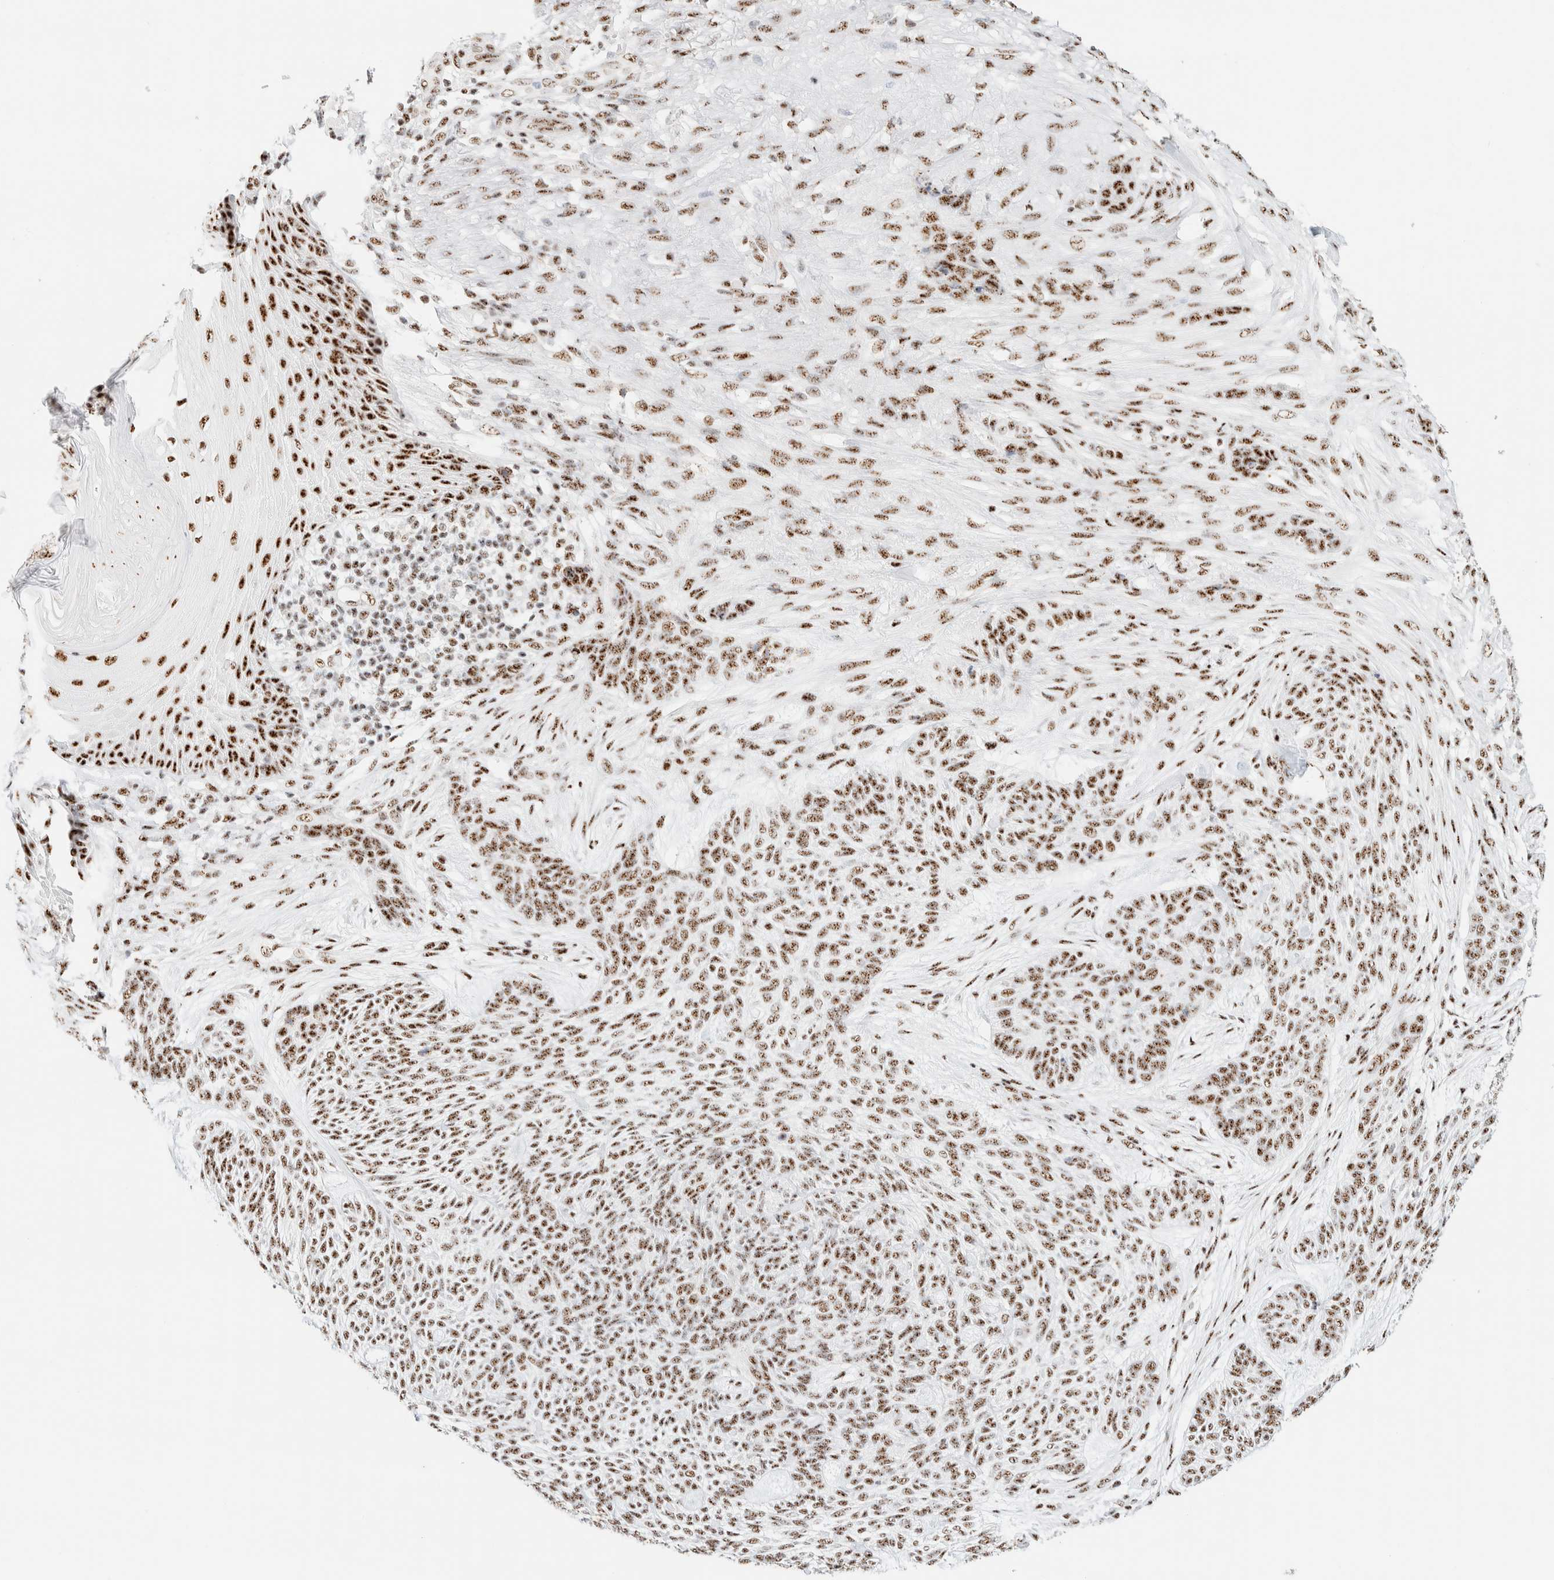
{"staining": {"intensity": "moderate", "quantity": ">75%", "location": "nuclear"}, "tissue": "skin cancer", "cell_type": "Tumor cells", "image_type": "cancer", "snomed": [{"axis": "morphology", "description": "Basal cell carcinoma"}, {"axis": "topography", "description": "Skin"}], "caption": "Protein expression by IHC reveals moderate nuclear expression in approximately >75% of tumor cells in basal cell carcinoma (skin).", "gene": "SON", "patient": {"sex": "male", "age": 55}}